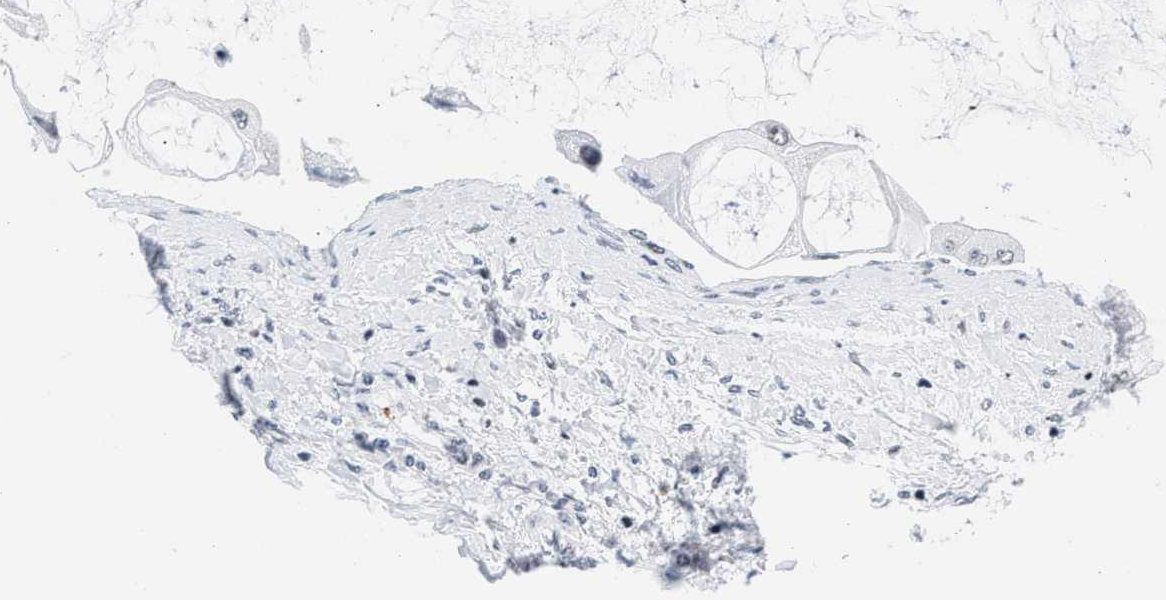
{"staining": {"intensity": "negative", "quantity": "none", "location": "none"}, "tissue": "liver cancer", "cell_type": "Tumor cells", "image_type": "cancer", "snomed": [{"axis": "morphology", "description": "Cholangiocarcinoma"}, {"axis": "topography", "description": "Liver"}], "caption": "Liver cancer (cholangiocarcinoma) stained for a protein using immunohistochemistry (IHC) demonstrates no positivity tumor cells.", "gene": "RAD21", "patient": {"sex": "male", "age": 50}}